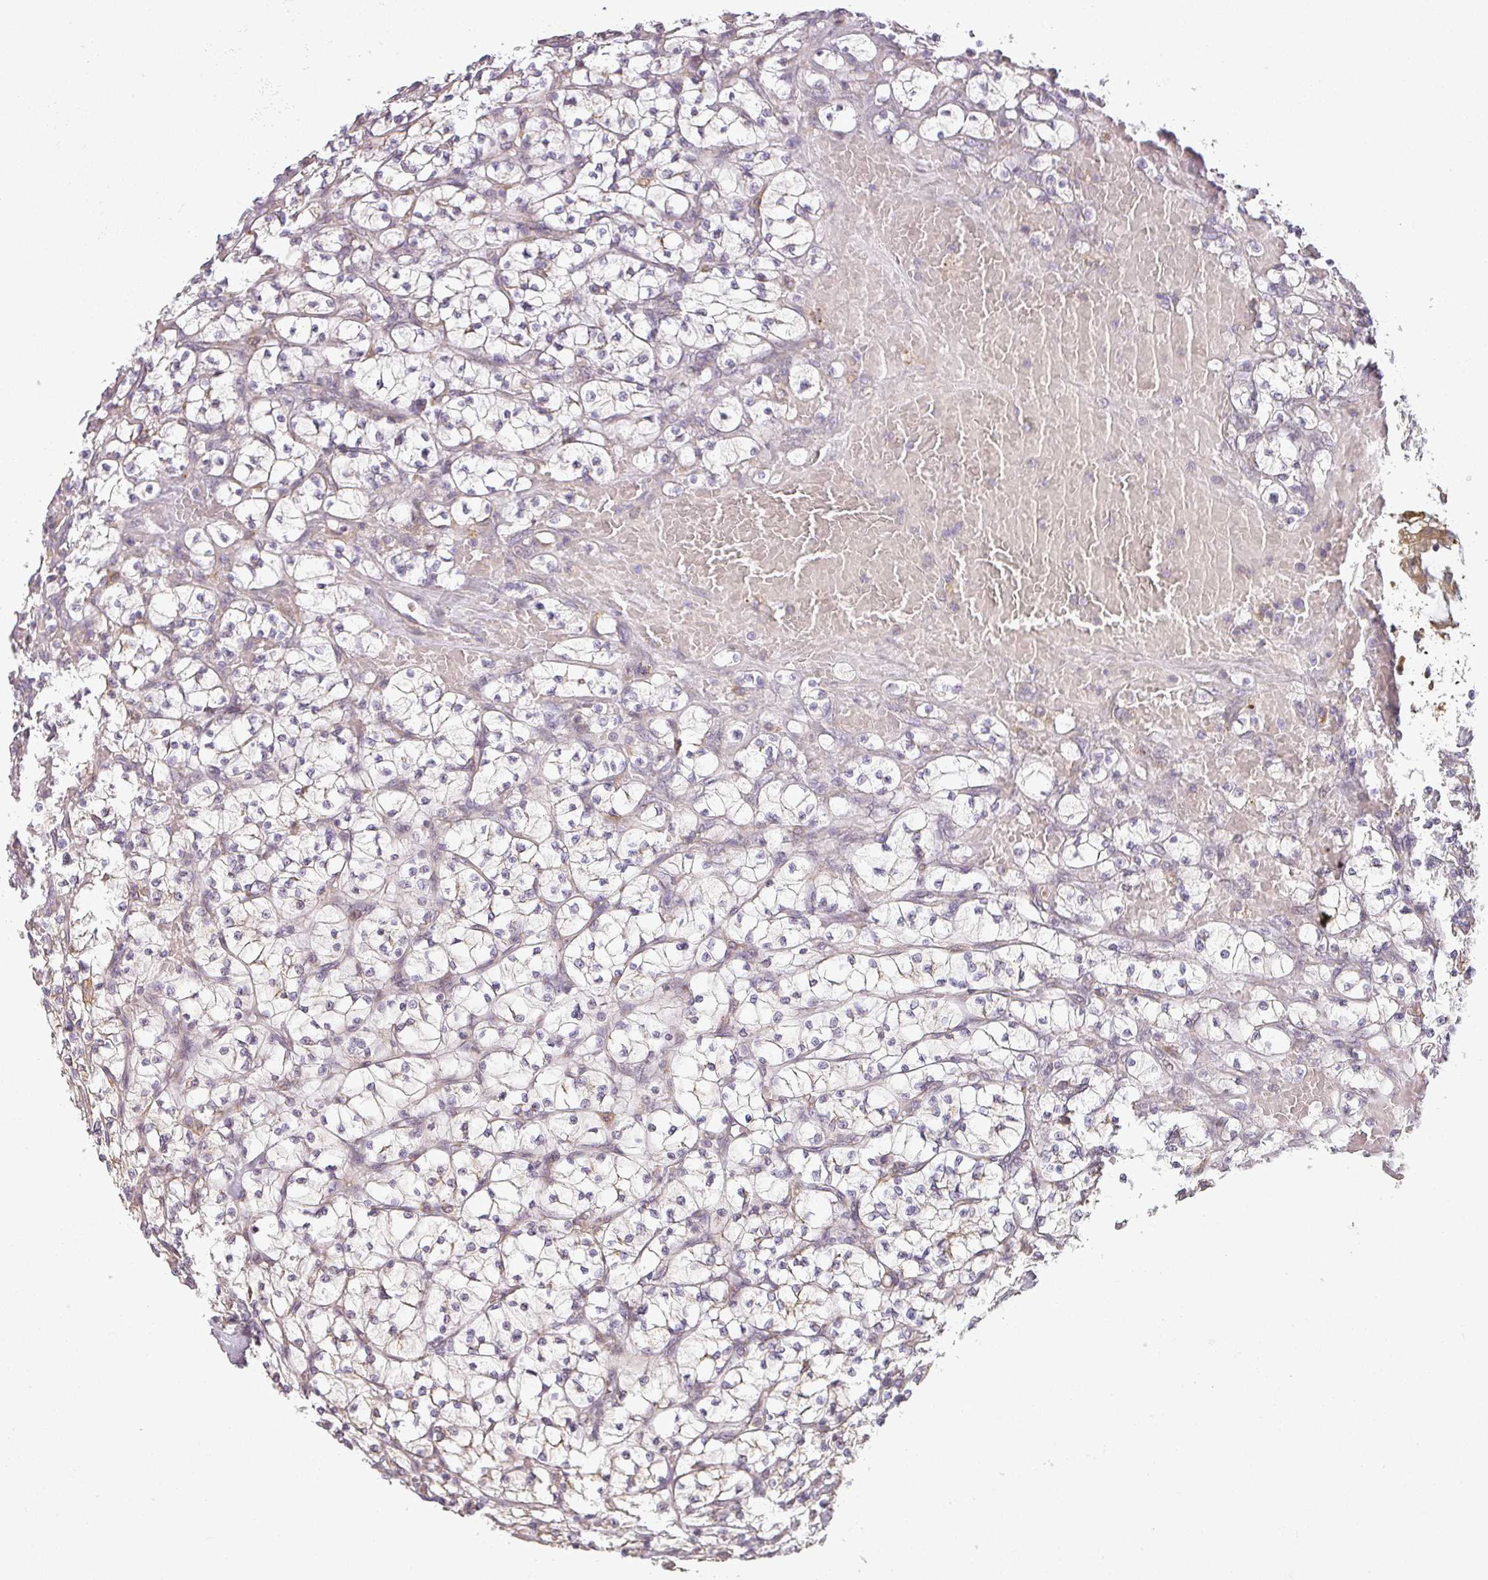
{"staining": {"intensity": "negative", "quantity": "none", "location": "none"}, "tissue": "renal cancer", "cell_type": "Tumor cells", "image_type": "cancer", "snomed": [{"axis": "morphology", "description": "Adenocarcinoma, NOS"}, {"axis": "topography", "description": "Kidney"}], "caption": "Immunohistochemical staining of human adenocarcinoma (renal) reveals no significant staining in tumor cells.", "gene": "CCDC144A", "patient": {"sex": "female", "age": 64}}